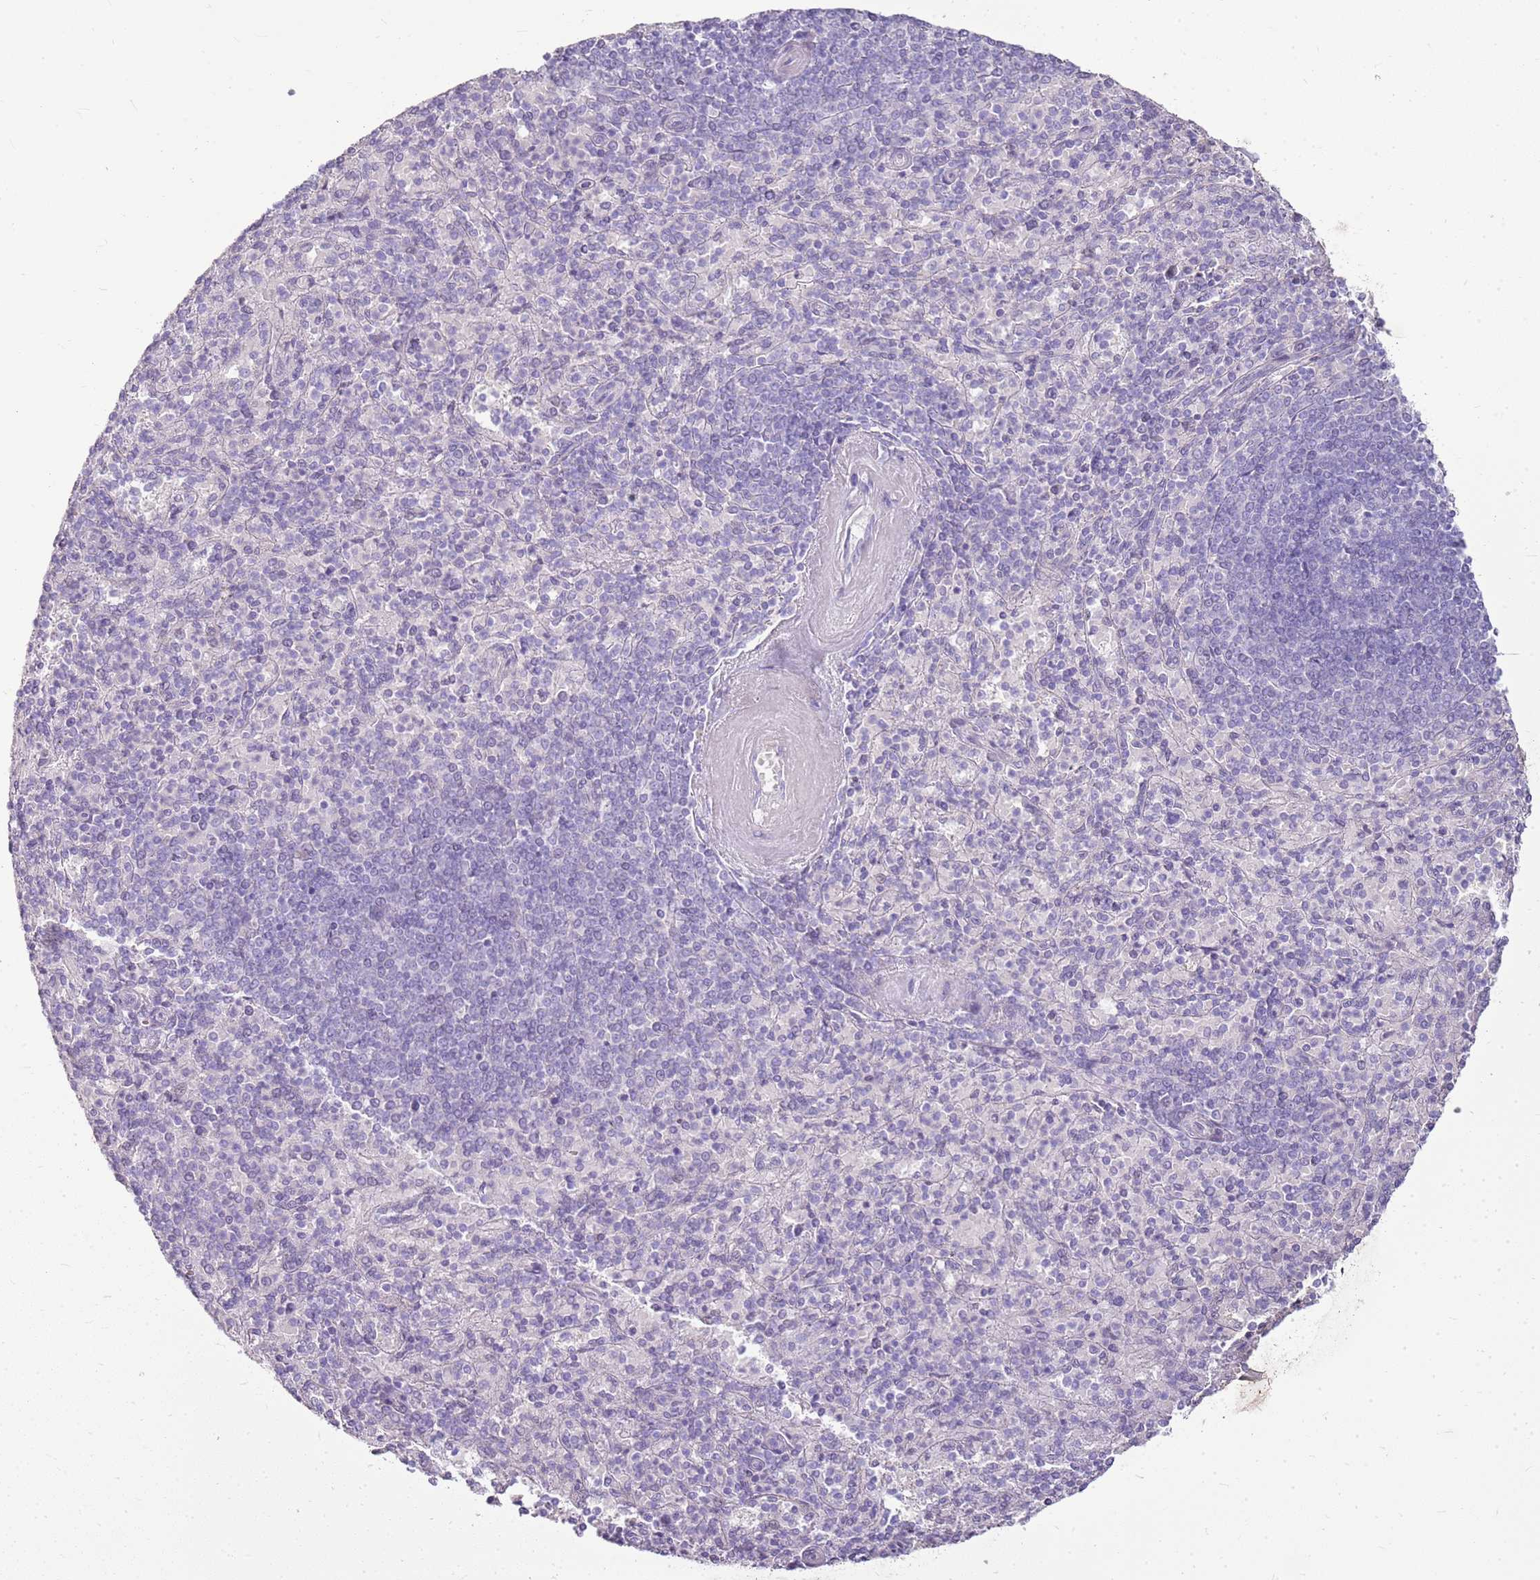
{"staining": {"intensity": "weak", "quantity": "<25%", "location": "cytoplasmic/membranous"}, "tissue": "spleen", "cell_type": "Cells in red pulp", "image_type": "normal", "snomed": [{"axis": "morphology", "description": "Normal tissue, NOS"}, {"axis": "topography", "description": "Spleen"}], "caption": "An immunohistochemistry (IHC) photomicrograph of benign spleen is shown. There is no staining in cells in red pulp of spleen.", "gene": "SULT1E1", "patient": {"sex": "male", "age": 82}}